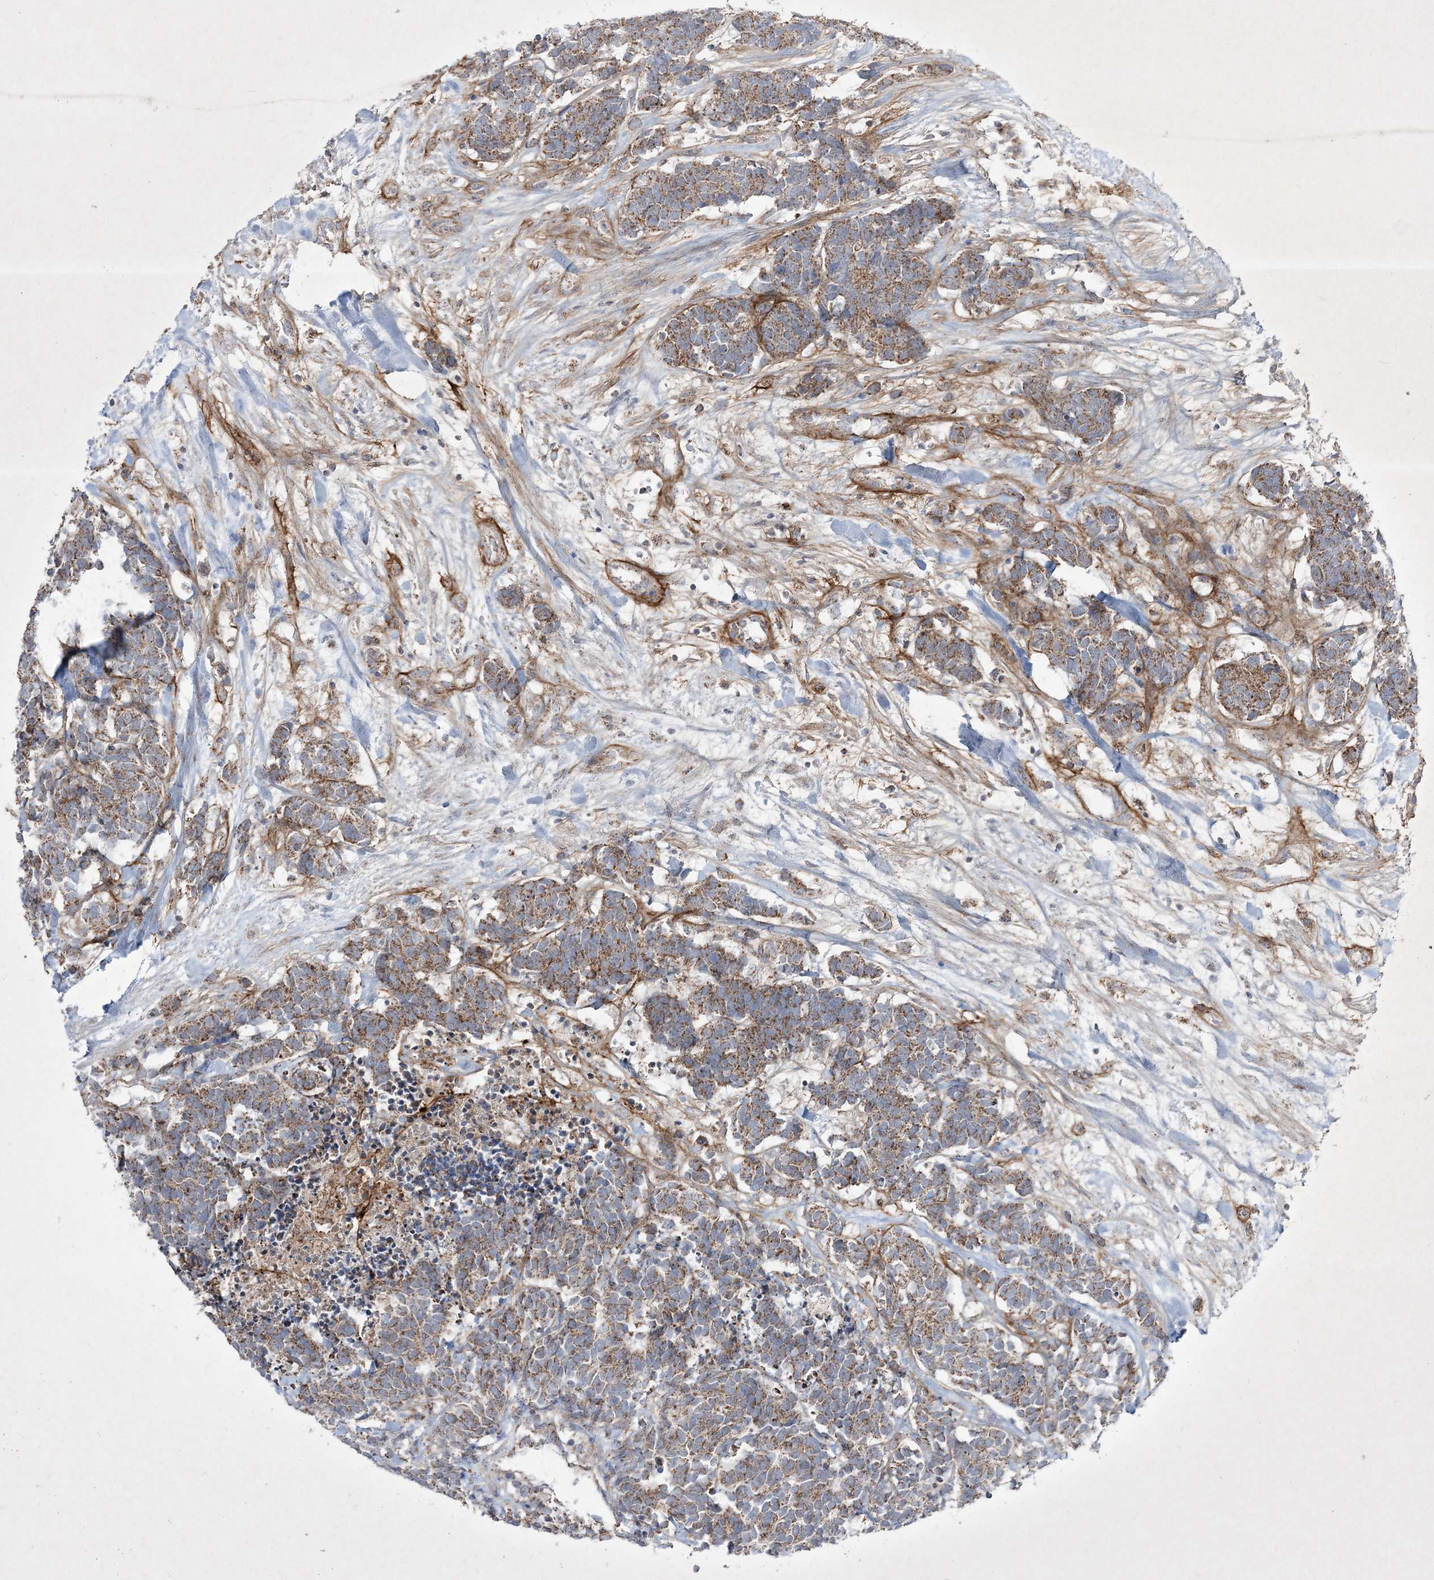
{"staining": {"intensity": "moderate", "quantity": ">75%", "location": "cytoplasmic/membranous"}, "tissue": "carcinoid", "cell_type": "Tumor cells", "image_type": "cancer", "snomed": [{"axis": "morphology", "description": "Carcinoma, NOS"}, {"axis": "morphology", "description": "Carcinoid, malignant, NOS"}, {"axis": "topography", "description": "Urinary bladder"}], "caption": "The photomicrograph exhibits staining of carcinoid, revealing moderate cytoplasmic/membranous protein staining (brown color) within tumor cells. The staining is performed using DAB brown chromogen to label protein expression. The nuclei are counter-stained blue using hematoxylin.", "gene": "RICTOR", "patient": {"sex": "male", "age": 57}}